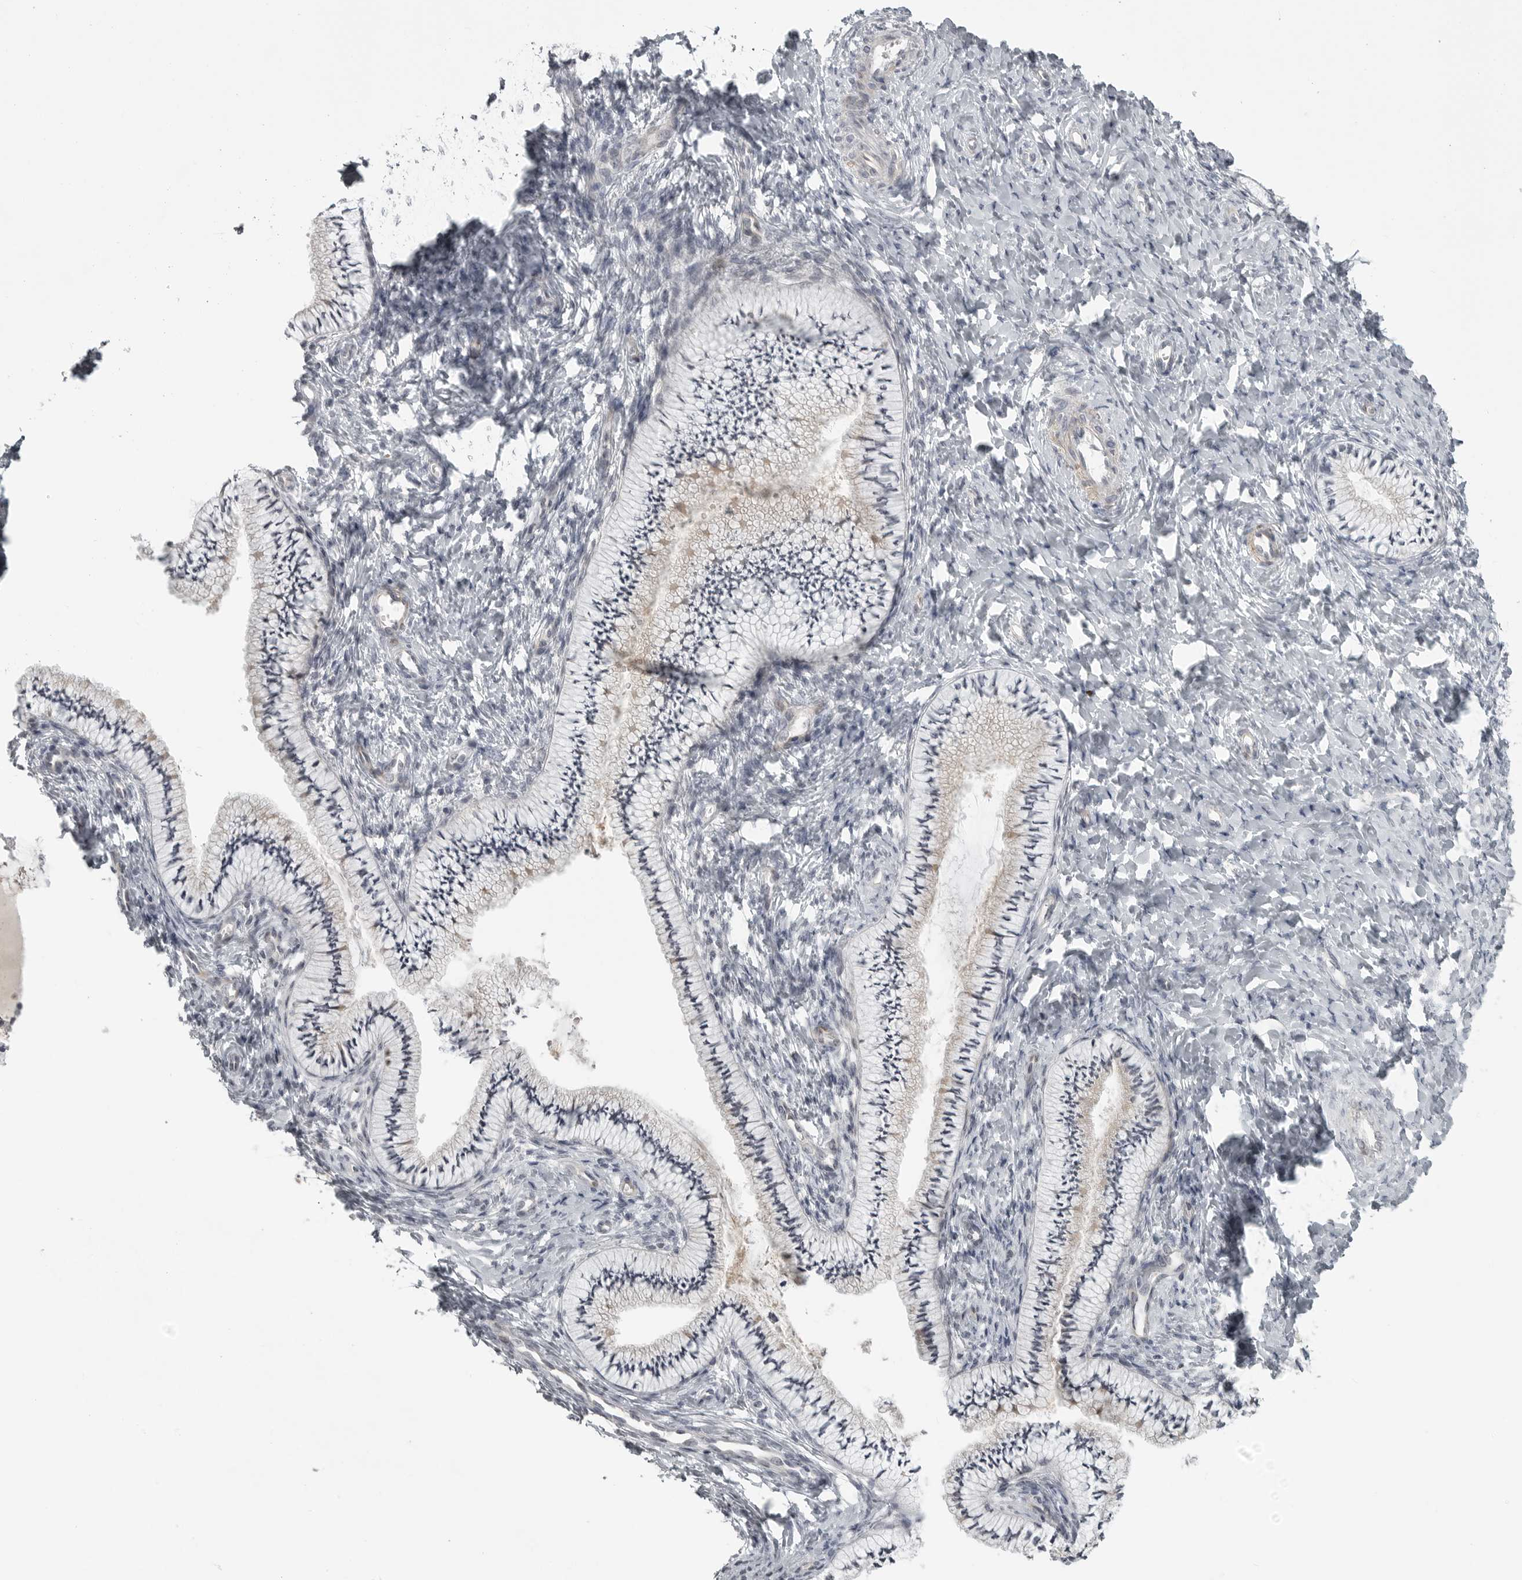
{"staining": {"intensity": "weak", "quantity": "25%-75%", "location": "cytoplasmic/membranous"}, "tissue": "cervix", "cell_type": "Glandular cells", "image_type": "normal", "snomed": [{"axis": "morphology", "description": "Normal tissue, NOS"}, {"axis": "topography", "description": "Cervix"}], "caption": "Approximately 25%-75% of glandular cells in benign human cervix show weak cytoplasmic/membranous protein expression as visualized by brown immunohistochemical staining.", "gene": "TUT4", "patient": {"sex": "female", "age": 36}}